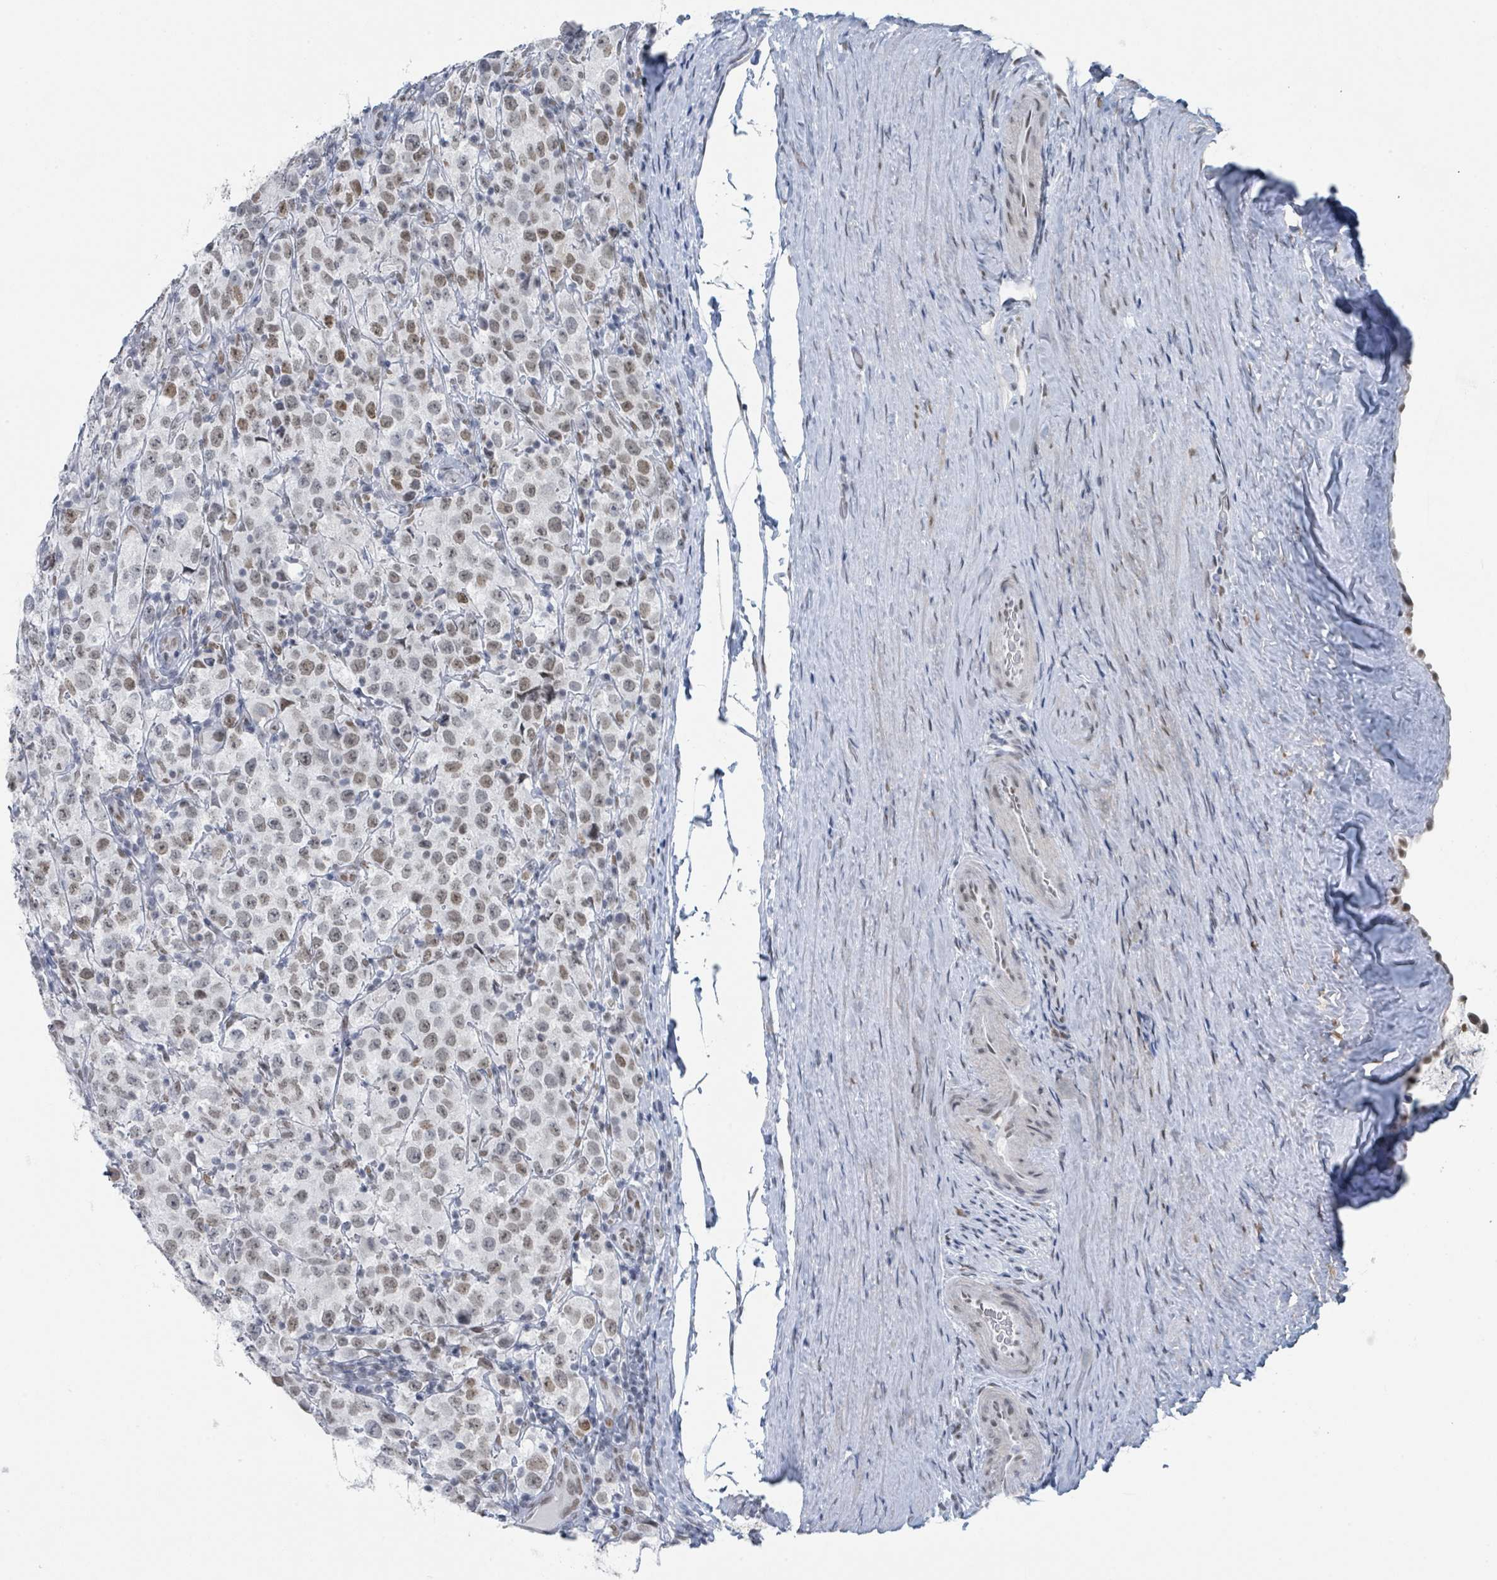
{"staining": {"intensity": "weak", "quantity": "25%-75%", "location": "nuclear"}, "tissue": "testis cancer", "cell_type": "Tumor cells", "image_type": "cancer", "snomed": [{"axis": "morphology", "description": "Seminoma, NOS"}, {"axis": "morphology", "description": "Carcinoma, Embryonal, NOS"}, {"axis": "topography", "description": "Testis"}], "caption": "Seminoma (testis) stained with a protein marker displays weak staining in tumor cells.", "gene": "EHMT2", "patient": {"sex": "male", "age": 41}}